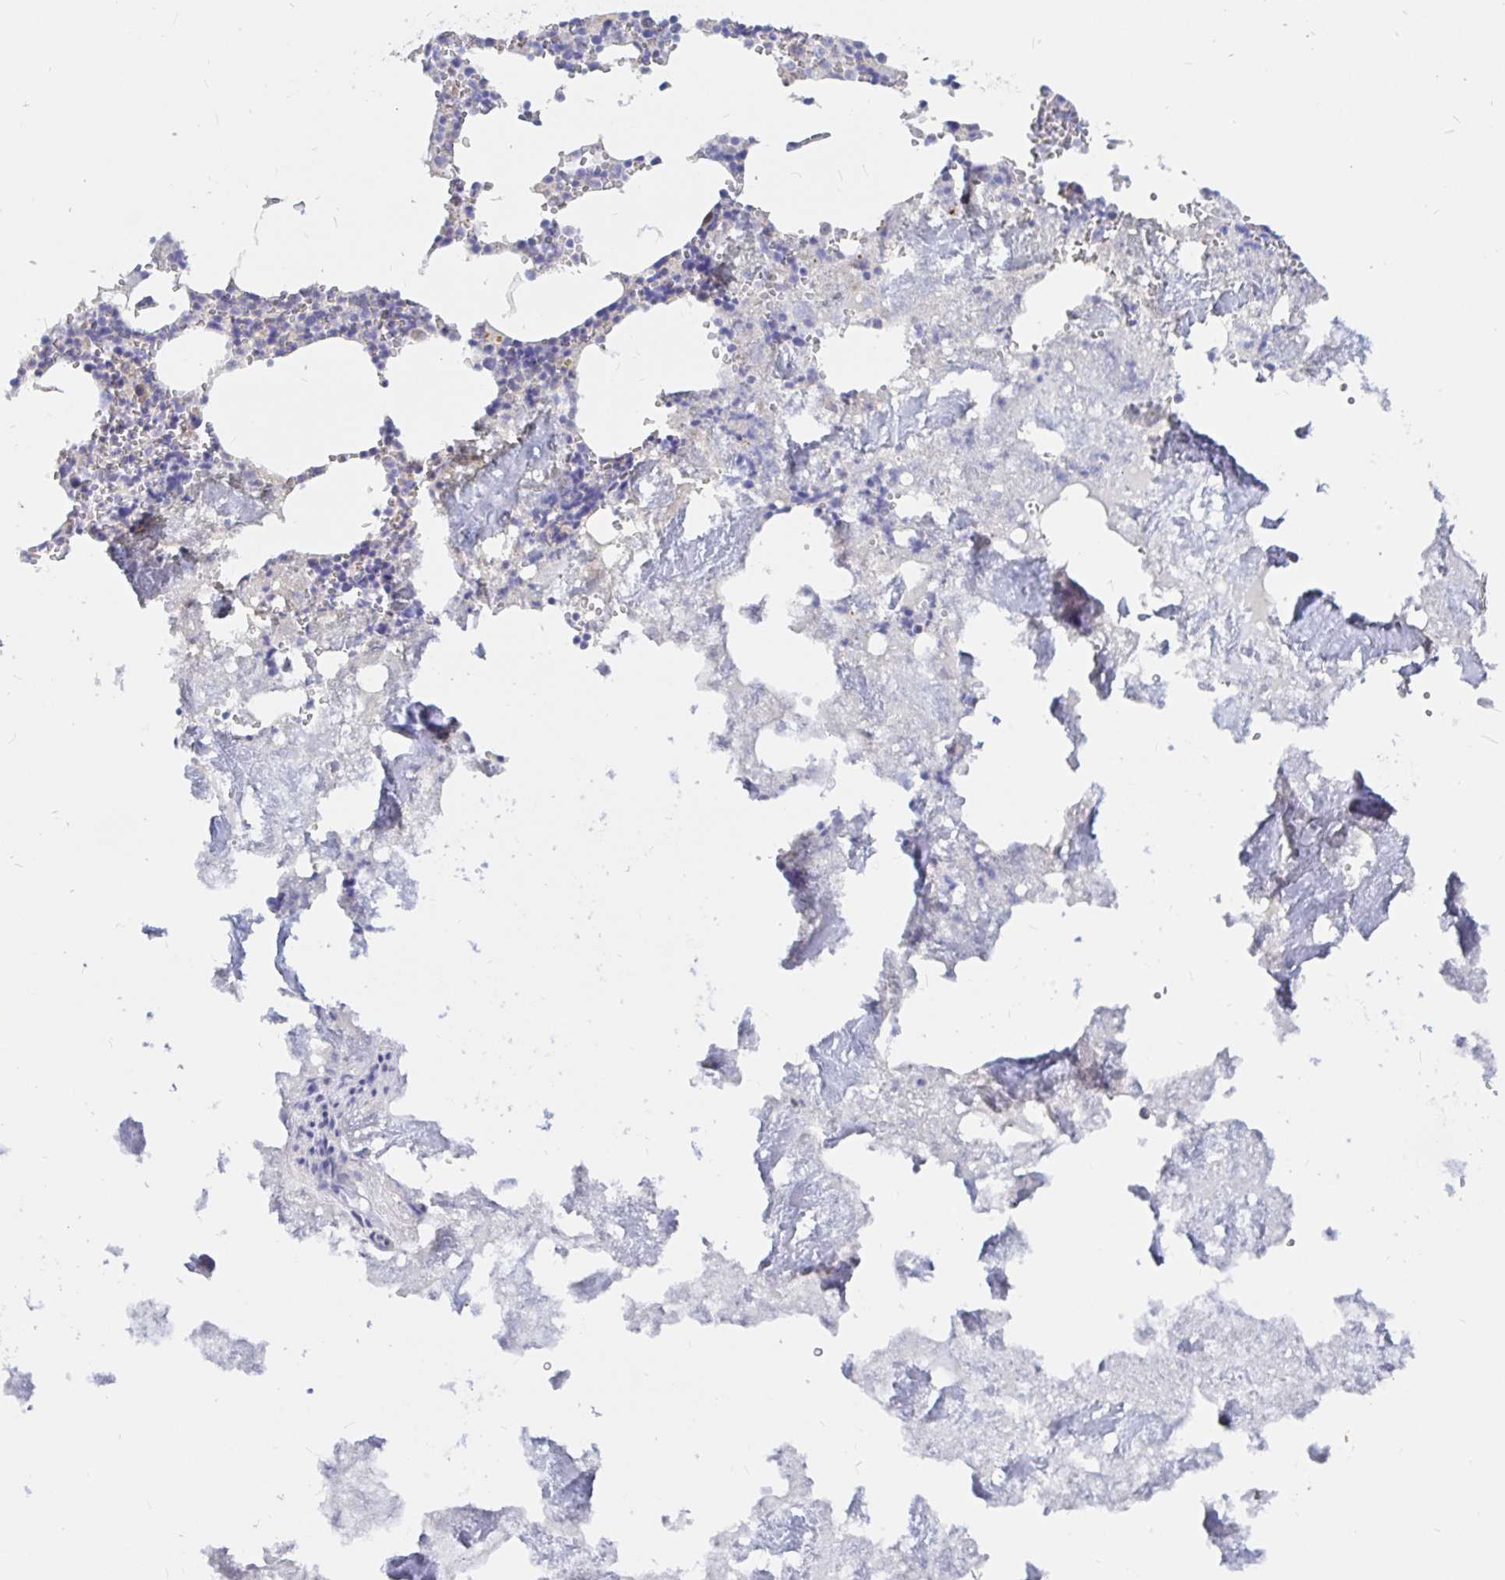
{"staining": {"intensity": "negative", "quantity": "none", "location": "none"}, "tissue": "bone marrow", "cell_type": "Hematopoietic cells", "image_type": "normal", "snomed": [{"axis": "morphology", "description": "Normal tissue, NOS"}, {"axis": "topography", "description": "Bone marrow"}], "caption": "This image is of normal bone marrow stained with immunohistochemistry (IHC) to label a protein in brown with the nuclei are counter-stained blue. There is no positivity in hematopoietic cells.", "gene": "KCTD19", "patient": {"sex": "male", "age": 54}}